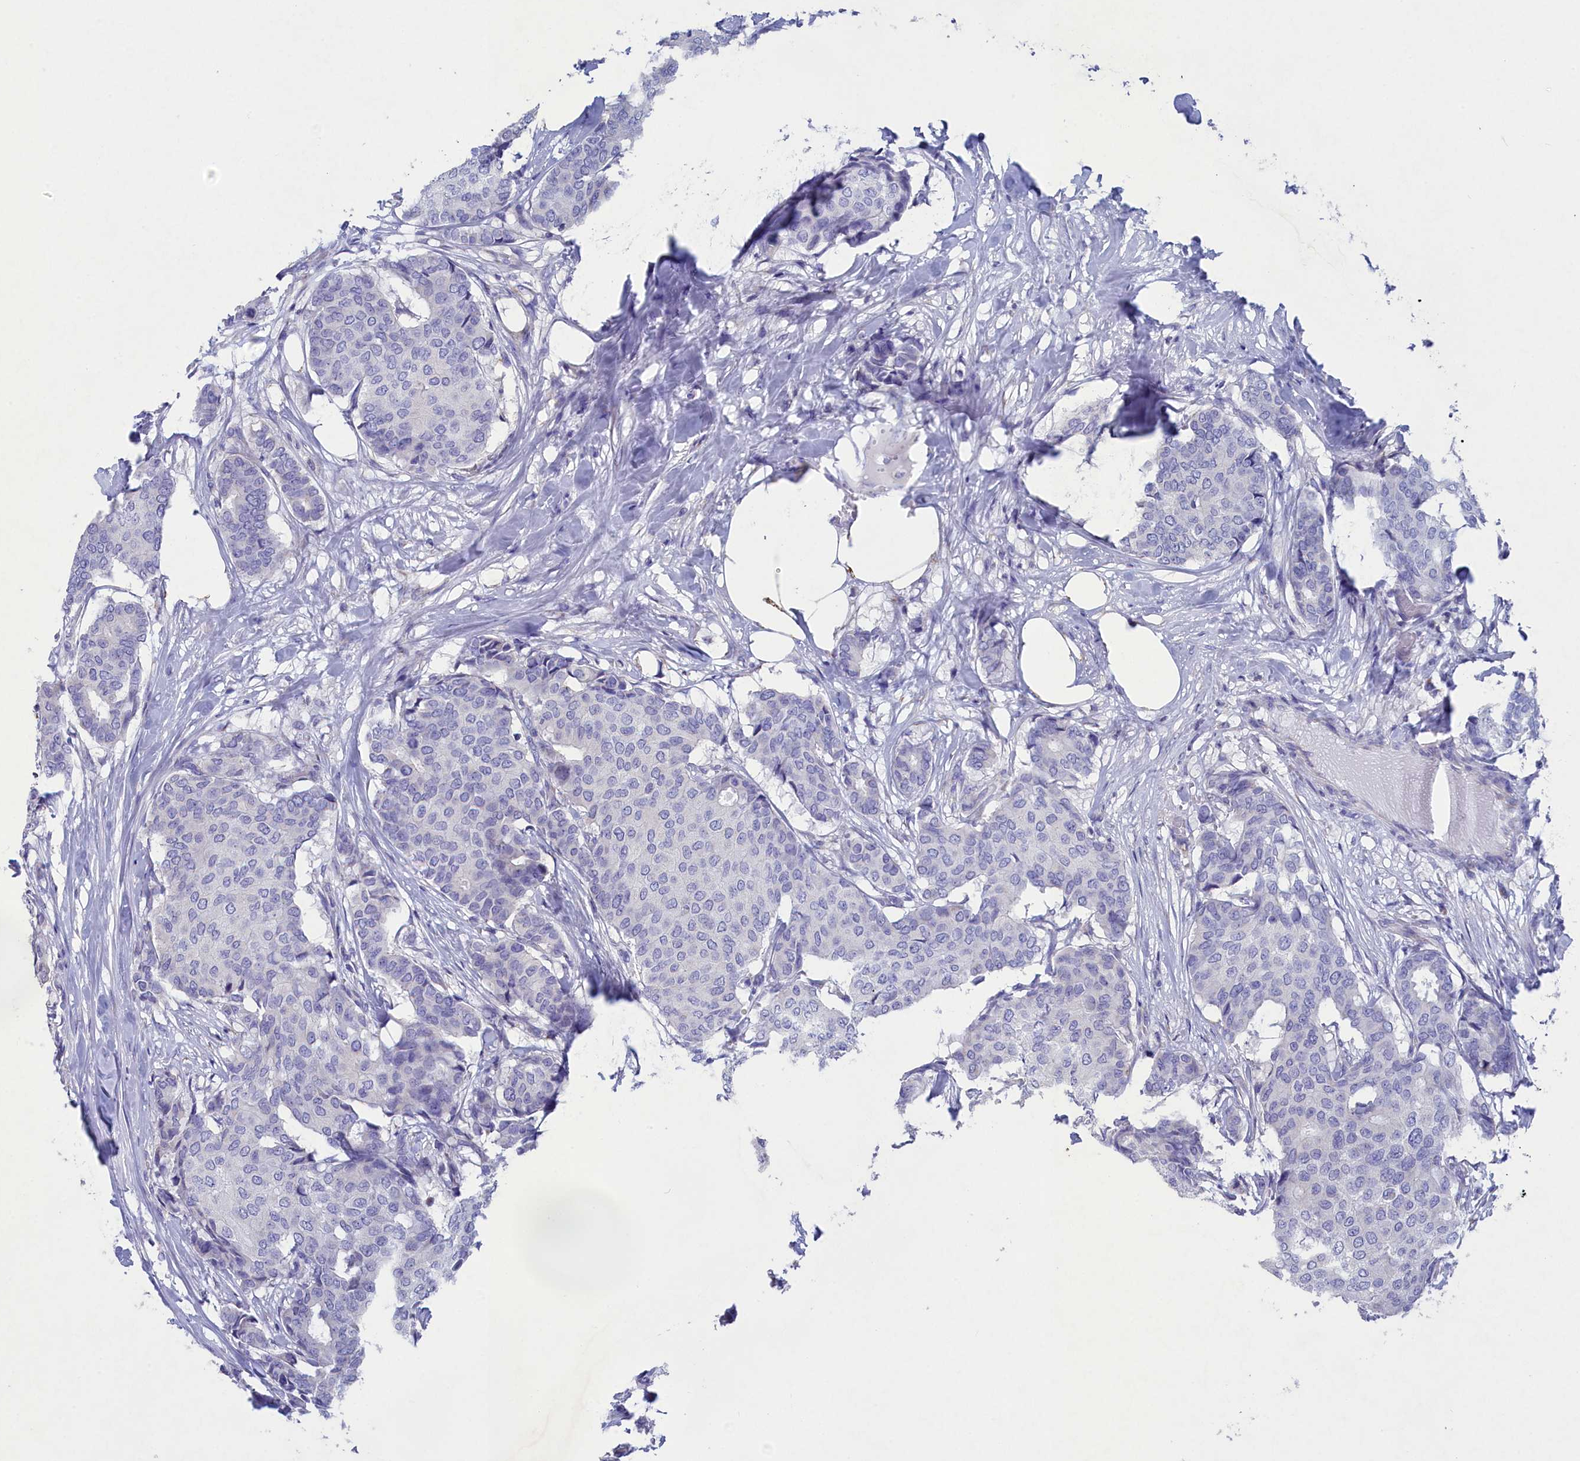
{"staining": {"intensity": "negative", "quantity": "none", "location": "none"}, "tissue": "breast cancer", "cell_type": "Tumor cells", "image_type": "cancer", "snomed": [{"axis": "morphology", "description": "Duct carcinoma"}, {"axis": "topography", "description": "Breast"}], "caption": "The immunohistochemistry (IHC) image has no significant expression in tumor cells of breast cancer tissue.", "gene": "PRDM12", "patient": {"sex": "female", "age": 75}}